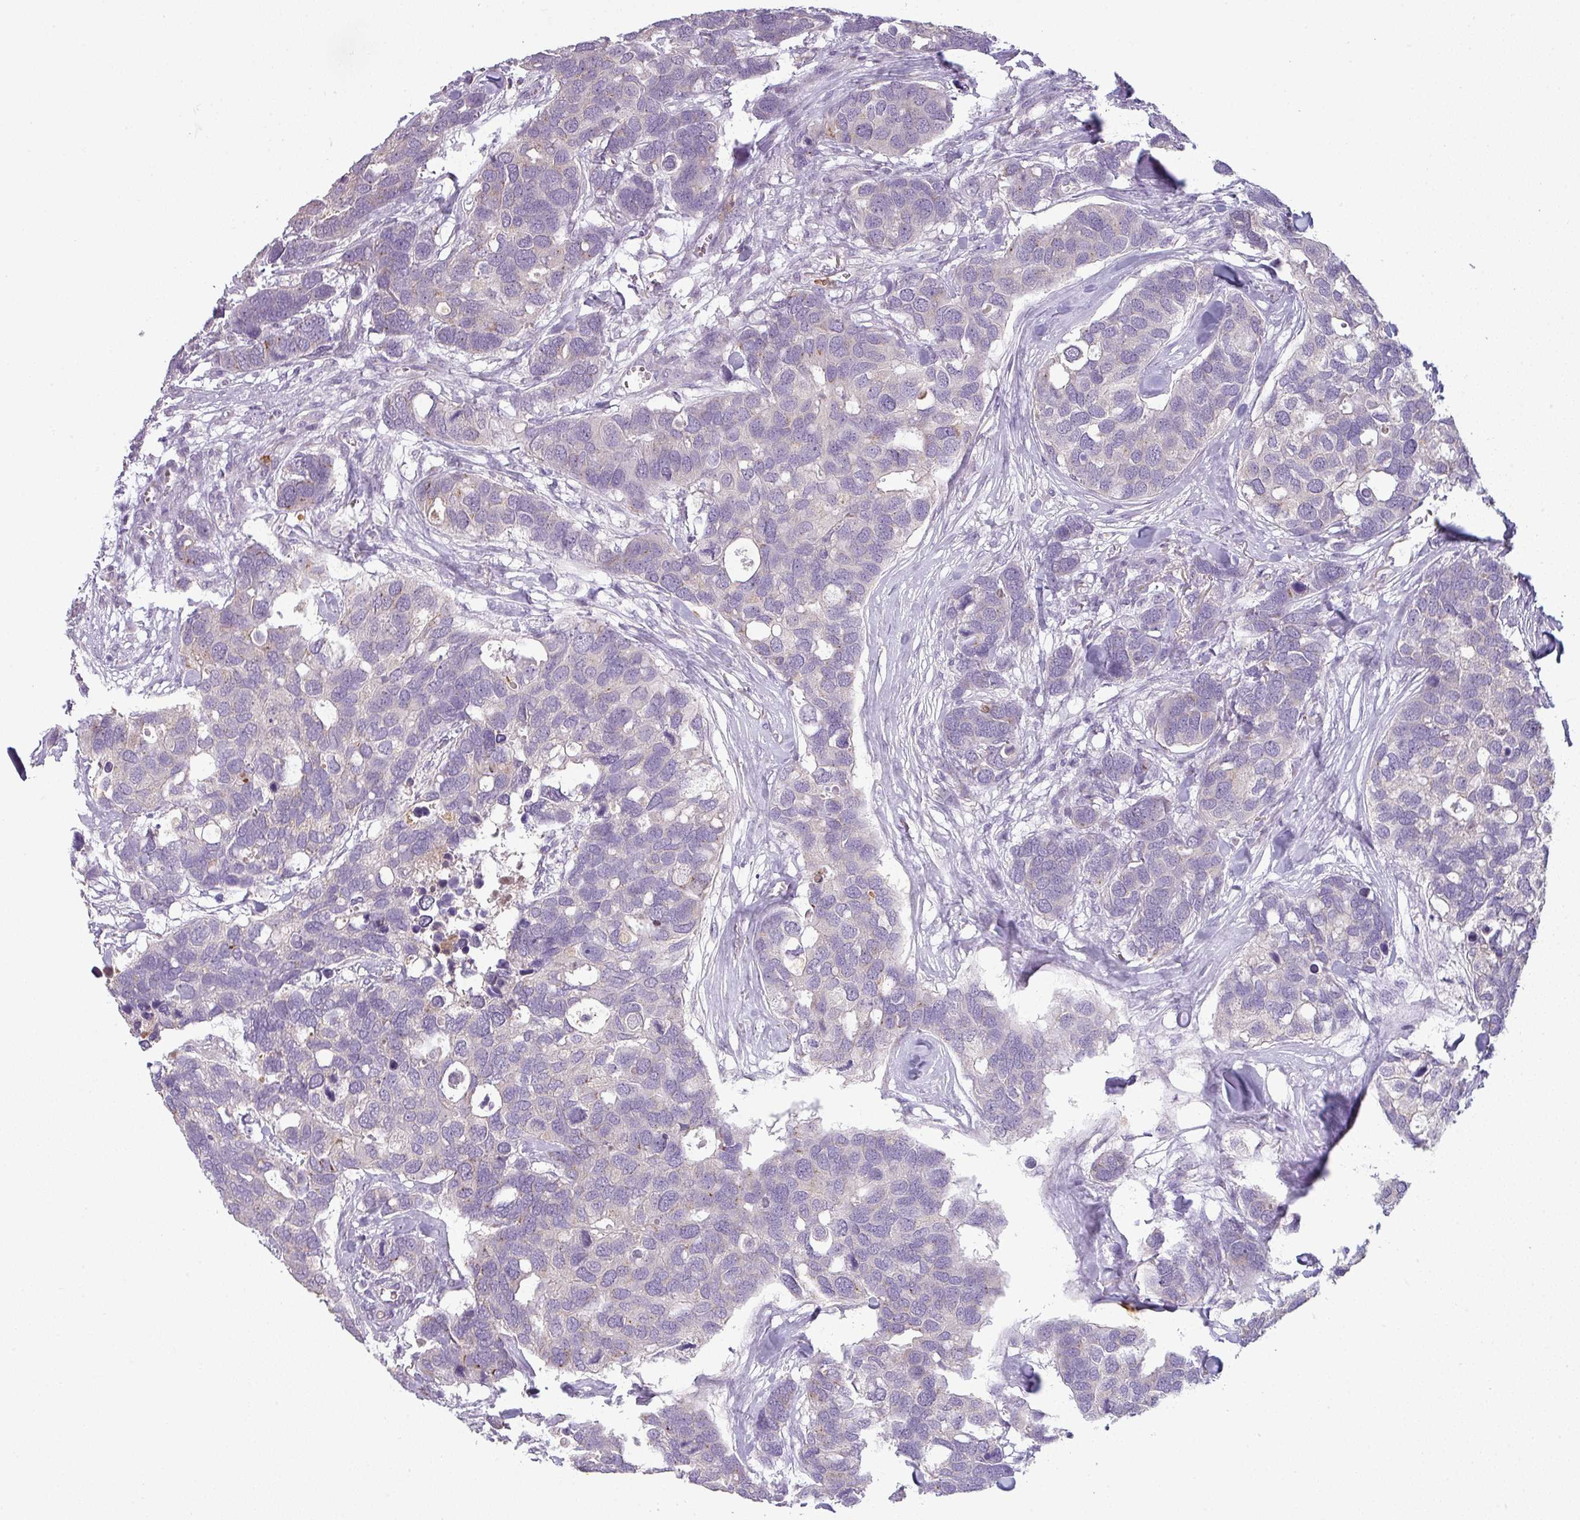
{"staining": {"intensity": "negative", "quantity": "none", "location": "none"}, "tissue": "breast cancer", "cell_type": "Tumor cells", "image_type": "cancer", "snomed": [{"axis": "morphology", "description": "Duct carcinoma"}, {"axis": "topography", "description": "Breast"}], "caption": "Infiltrating ductal carcinoma (breast) stained for a protein using immunohistochemistry reveals no staining tumor cells.", "gene": "MAGEC3", "patient": {"sex": "female", "age": 83}}